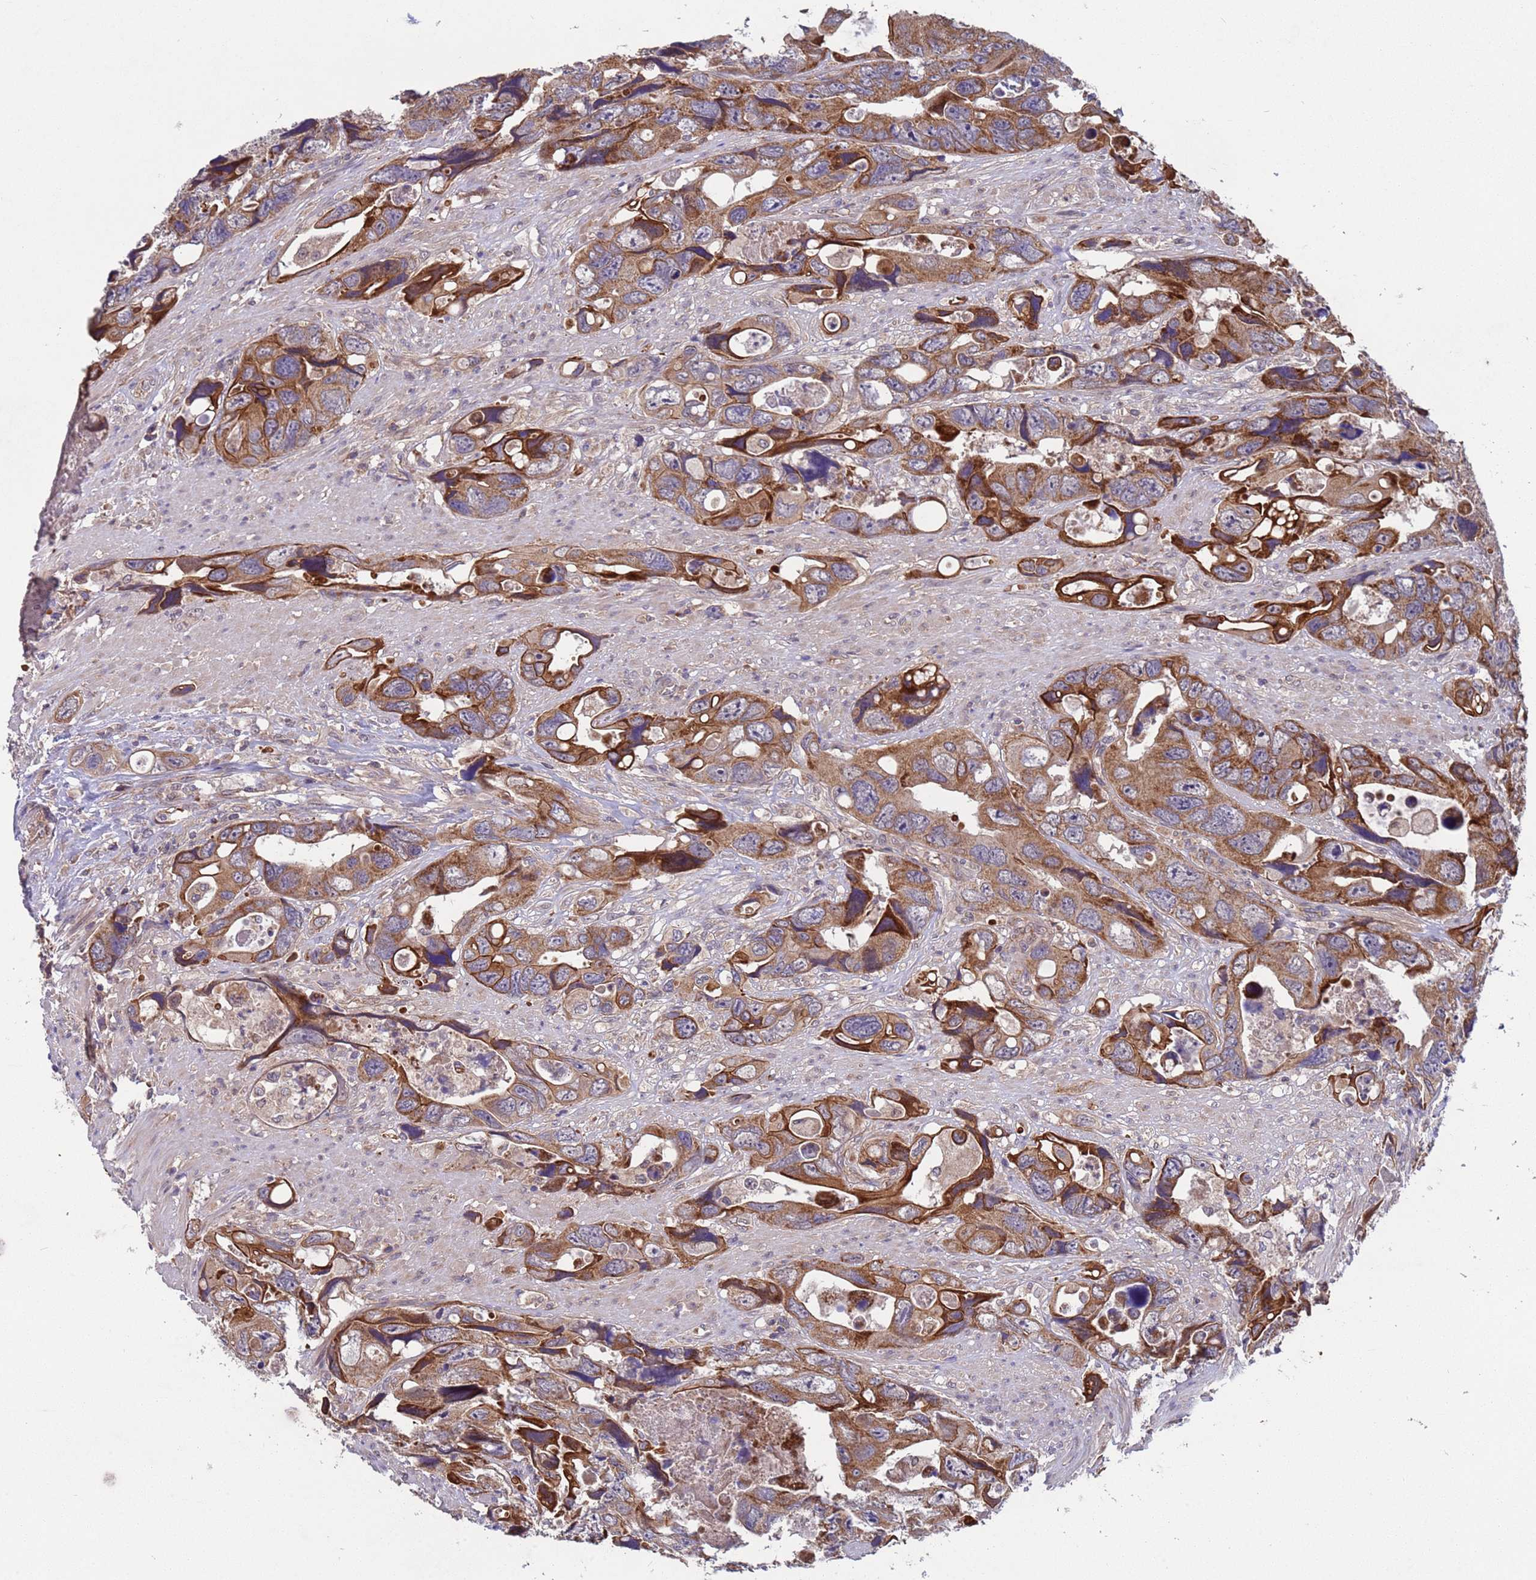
{"staining": {"intensity": "moderate", "quantity": ">75%", "location": "cytoplasmic/membranous"}, "tissue": "colorectal cancer", "cell_type": "Tumor cells", "image_type": "cancer", "snomed": [{"axis": "morphology", "description": "Adenocarcinoma, NOS"}, {"axis": "topography", "description": "Rectum"}], "caption": "Colorectal adenocarcinoma stained with immunohistochemistry (IHC) exhibits moderate cytoplasmic/membranous expression in about >75% of tumor cells.", "gene": "ACAD8", "patient": {"sex": "male", "age": 57}}